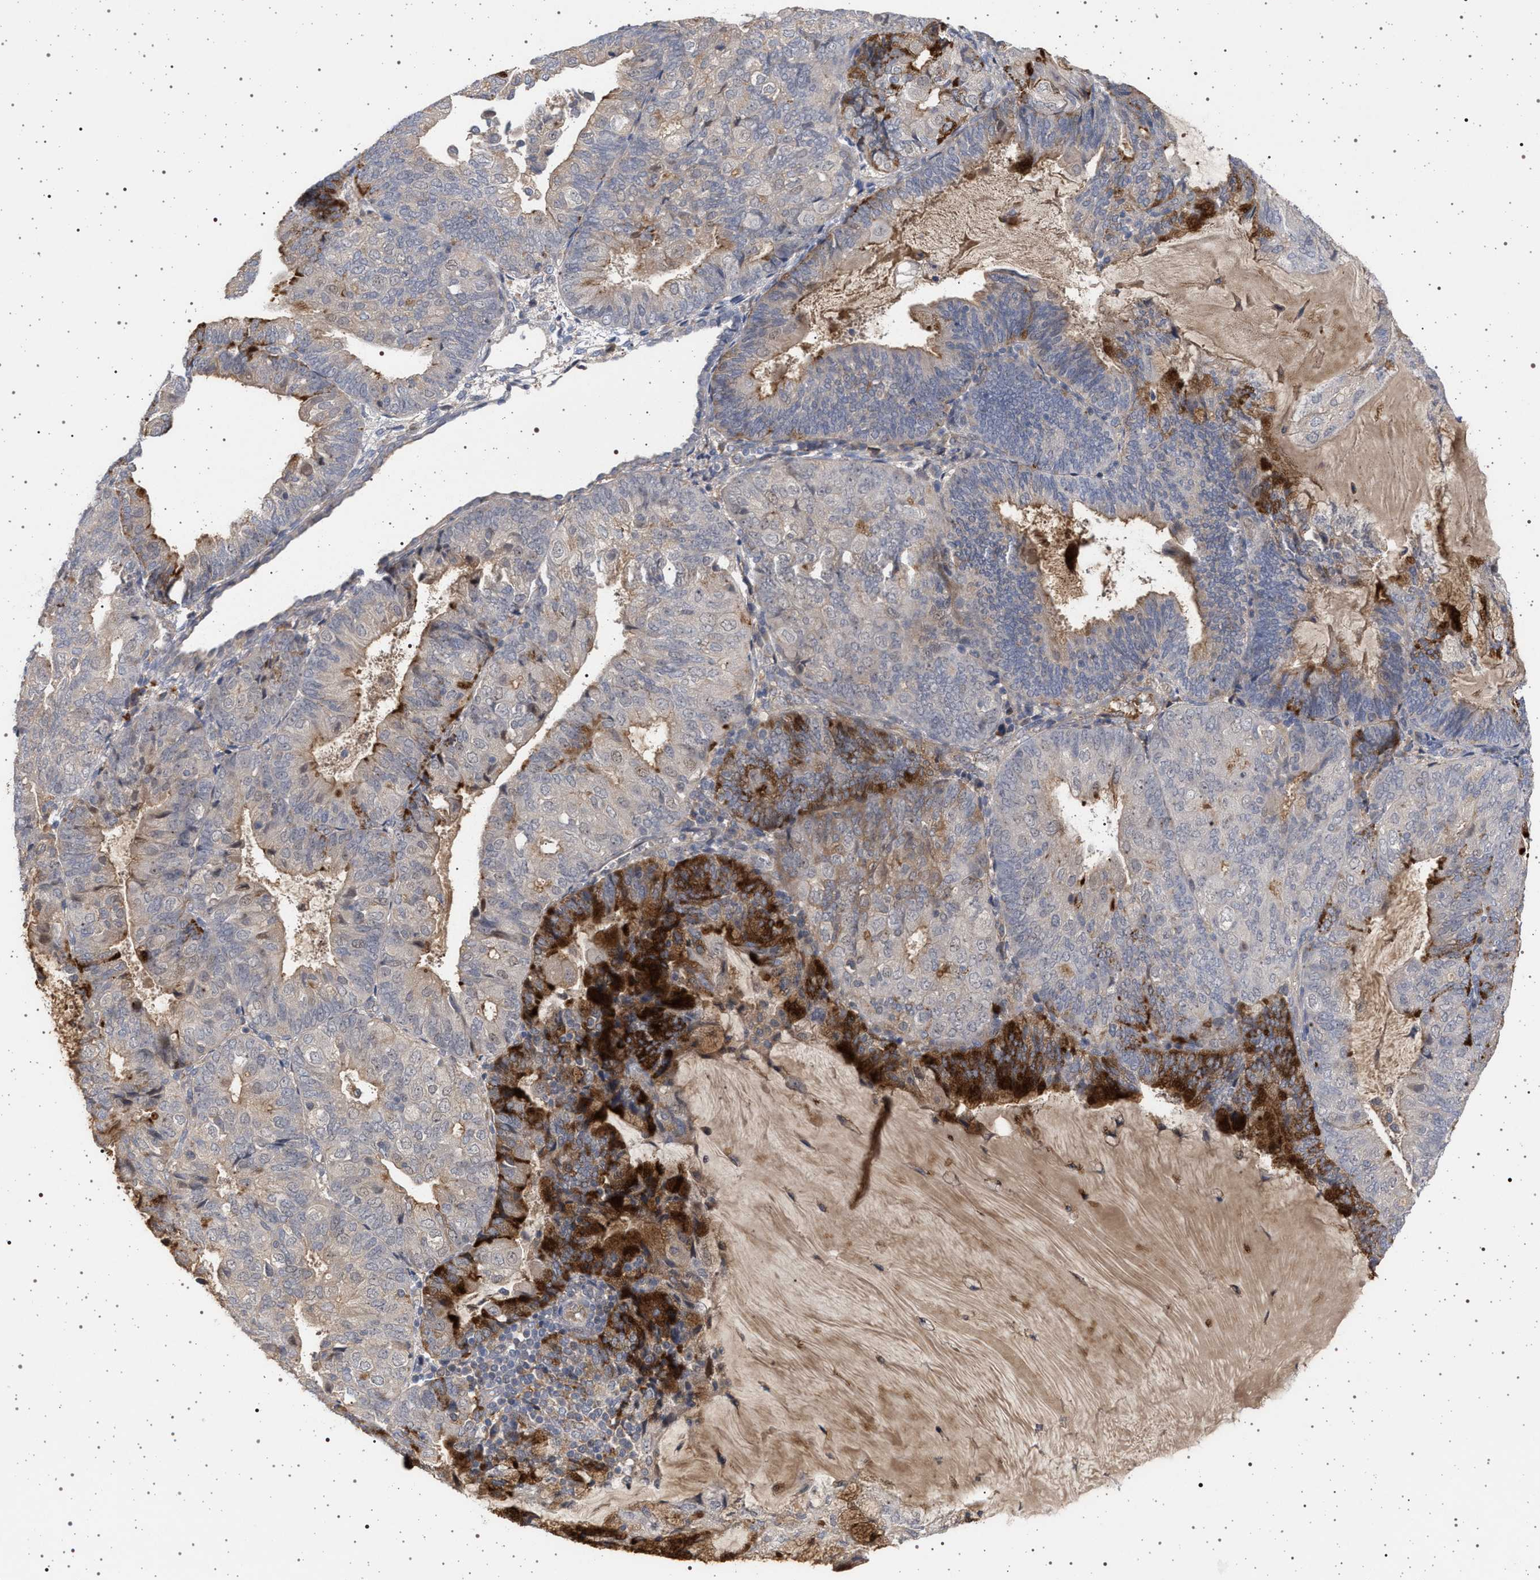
{"staining": {"intensity": "strong", "quantity": "<25%", "location": "cytoplasmic/membranous"}, "tissue": "endometrial cancer", "cell_type": "Tumor cells", "image_type": "cancer", "snomed": [{"axis": "morphology", "description": "Adenocarcinoma, NOS"}, {"axis": "topography", "description": "Endometrium"}], "caption": "IHC histopathology image of endometrial adenocarcinoma stained for a protein (brown), which displays medium levels of strong cytoplasmic/membranous expression in about <25% of tumor cells.", "gene": "RBM48", "patient": {"sex": "female", "age": 81}}